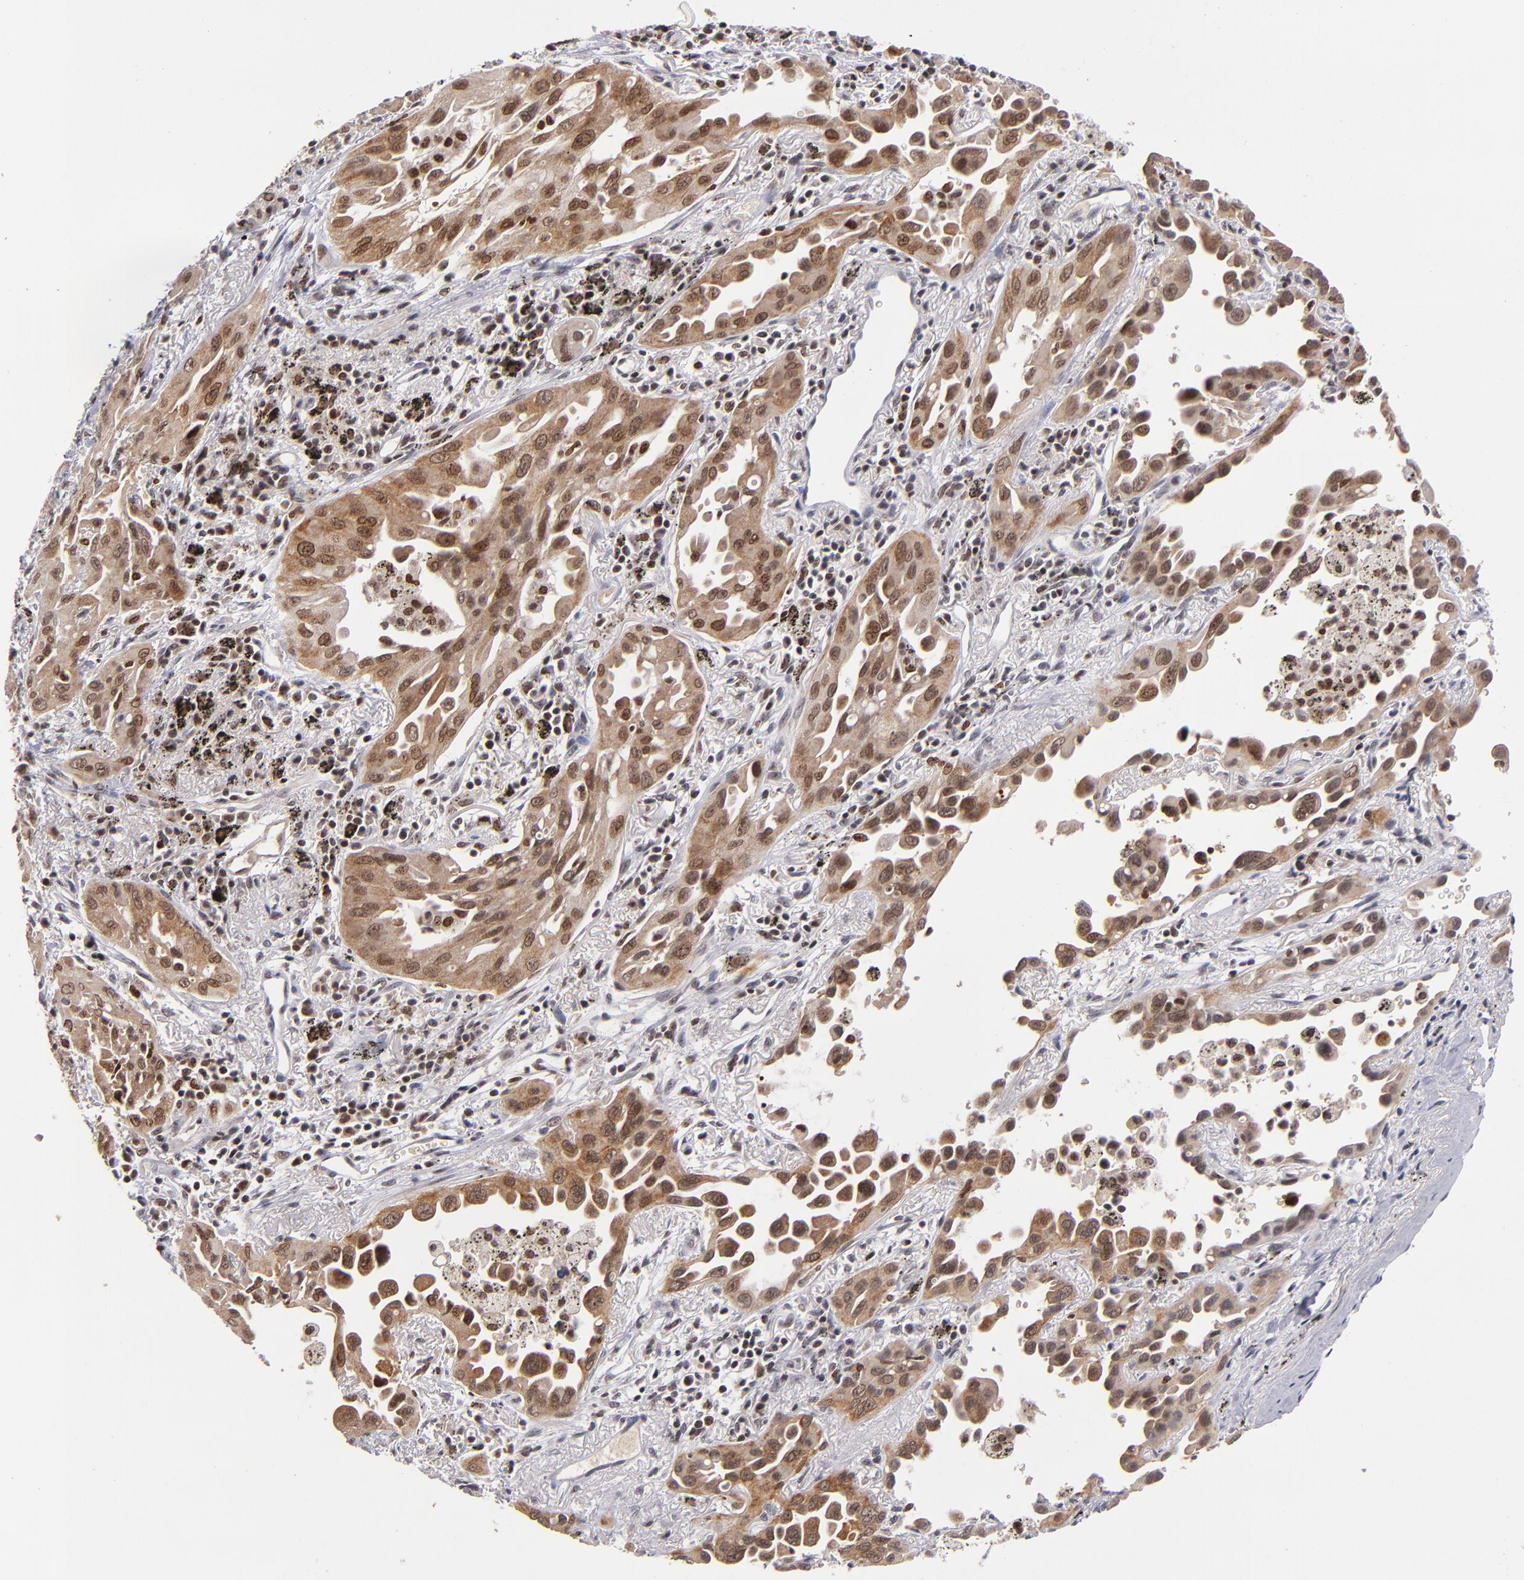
{"staining": {"intensity": "moderate", "quantity": ">75%", "location": "cytoplasmic/membranous,nuclear"}, "tissue": "lung cancer", "cell_type": "Tumor cells", "image_type": "cancer", "snomed": [{"axis": "morphology", "description": "Adenocarcinoma, NOS"}, {"axis": "topography", "description": "Lung"}], "caption": "Immunohistochemistry (DAB (3,3'-diaminobenzidine)) staining of human lung adenocarcinoma displays moderate cytoplasmic/membranous and nuclear protein positivity in about >75% of tumor cells.", "gene": "PCNX4", "patient": {"sex": "male", "age": 68}}